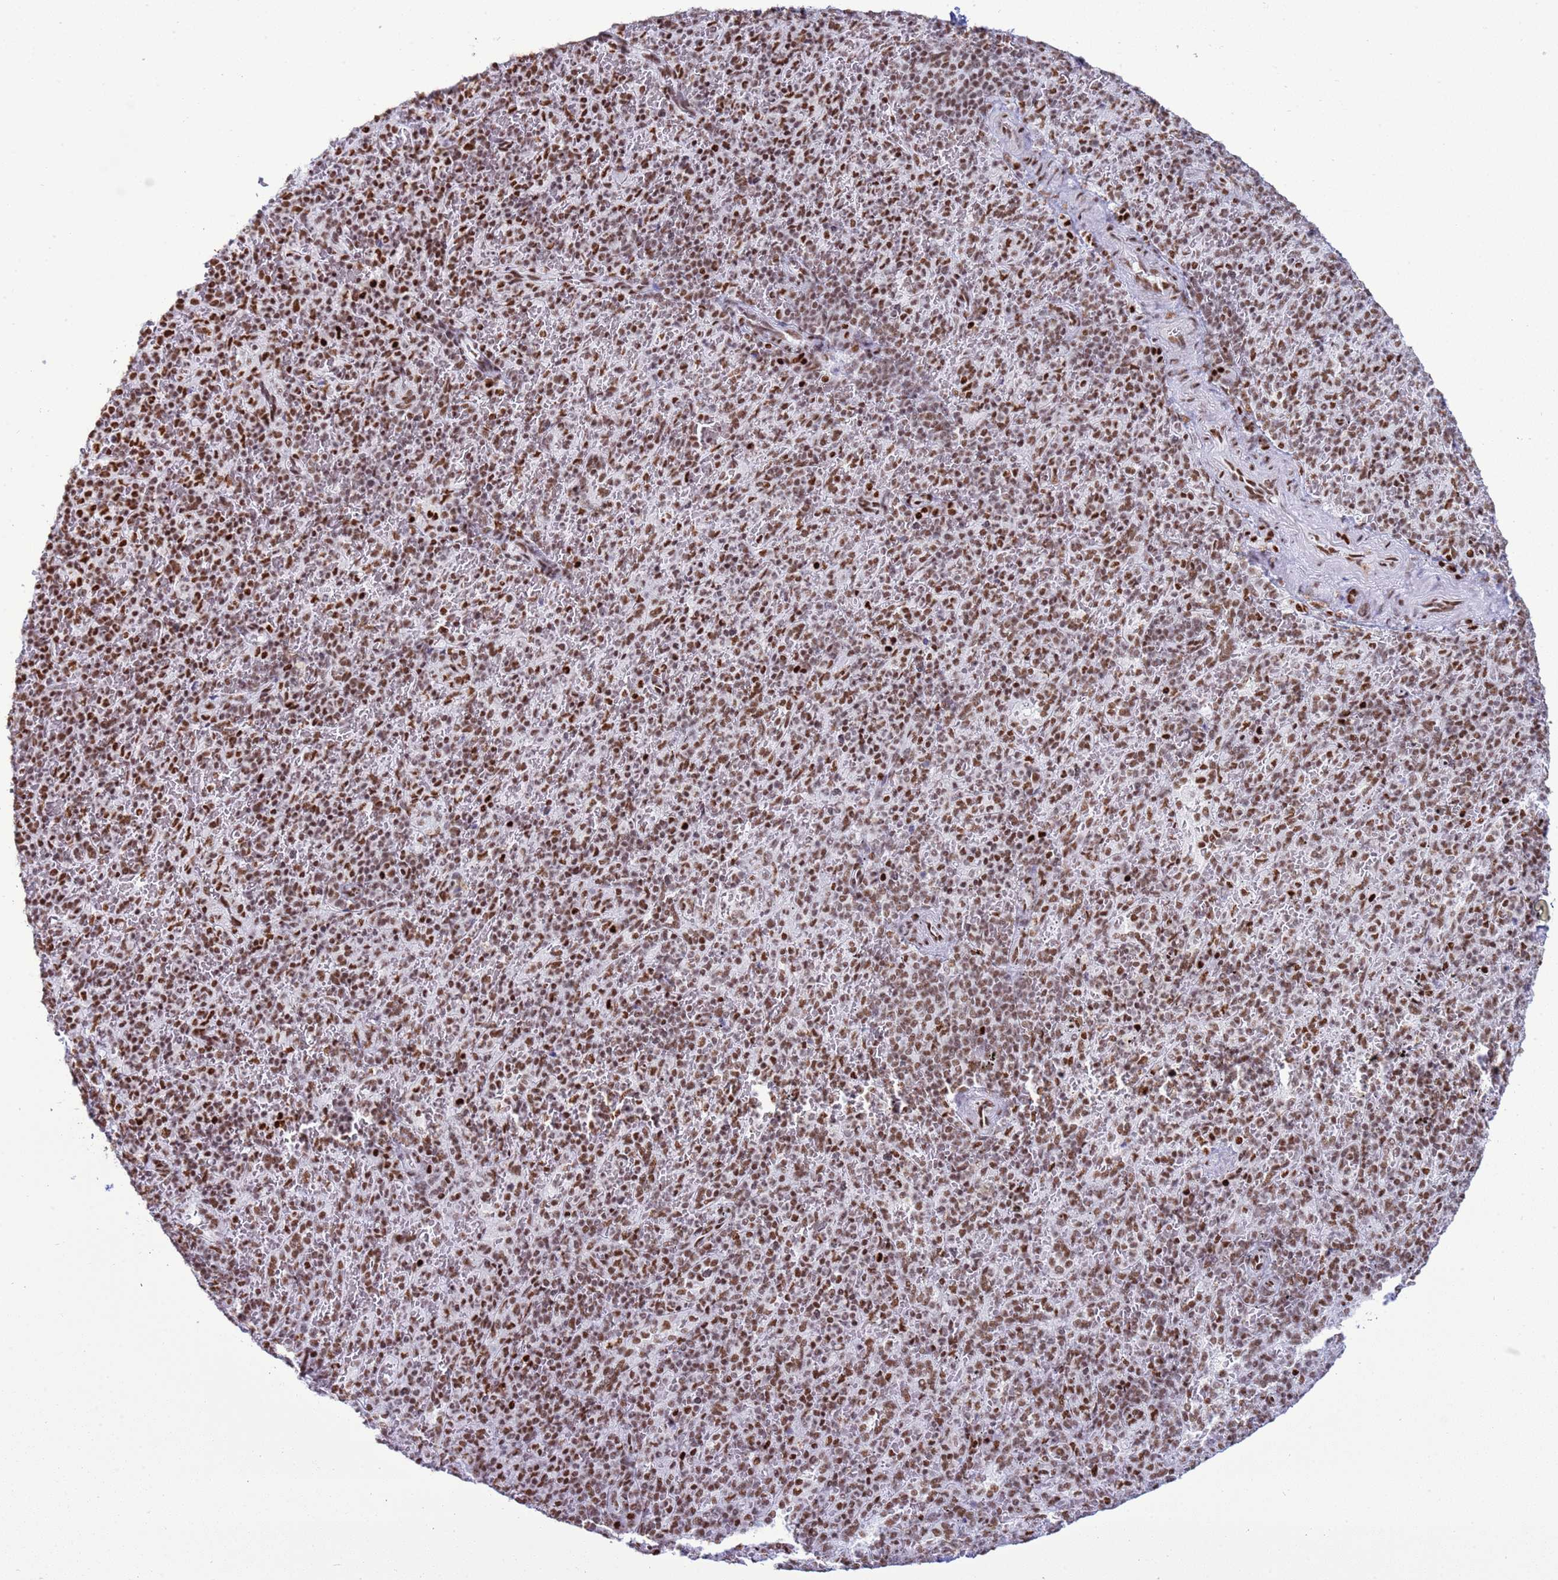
{"staining": {"intensity": "moderate", "quantity": ">75%", "location": "nuclear"}, "tissue": "spleen", "cell_type": "Cells in red pulp", "image_type": "normal", "snomed": [{"axis": "morphology", "description": "Normal tissue, NOS"}, {"axis": "topography", "description": "Spleen"}], "caption": "The histopathology image displays a brown stain indicating the presence of a protein in the nuclear of cells in red pulp in spleen. The protein of interest is shown in brown color, while the nuclei are stained blue.", "gene": "RALY", "patient": {"sex": "male", "age": 82}}